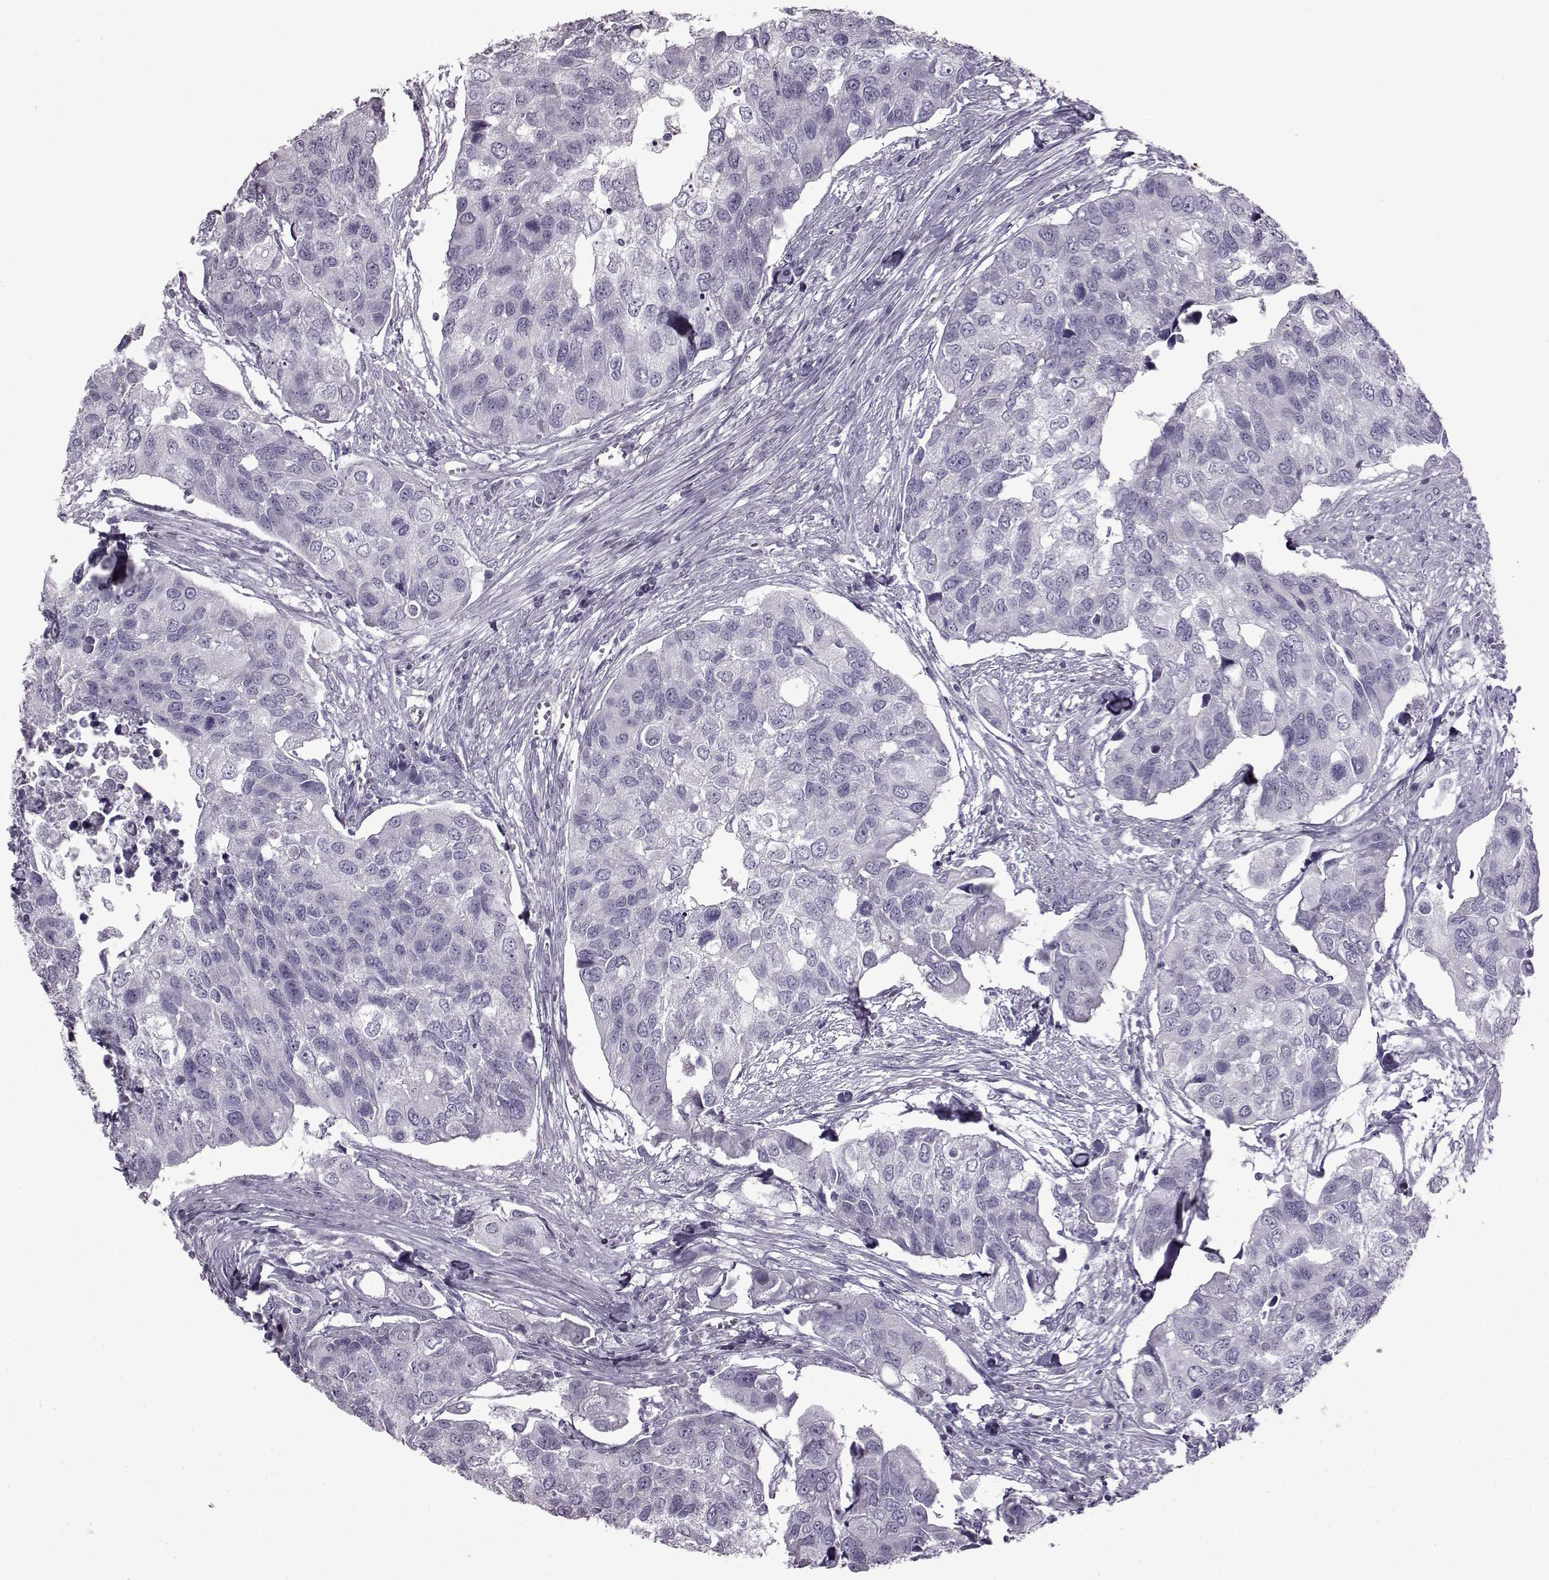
{"staining": {"intensity": "negative", "quantity": "none", "location": "none"}, "tissue": "urothelial cancer", "cell_type": "Tumor cells", "image_type": "cancer", "snomed": [{"axis": "morphology", "description": "Urothelial carcinoma, High grade"}, {"axis": "topography", "description": "Urinary bladder"}], "caption": "Human urothelial carcinoma (high-grade) stained for a protein using immunohistochemistry (IHC) displays no positivity in tumor cells.", "gene": "SLC28A2", "patient": {"sex": "male", "age": 60}}